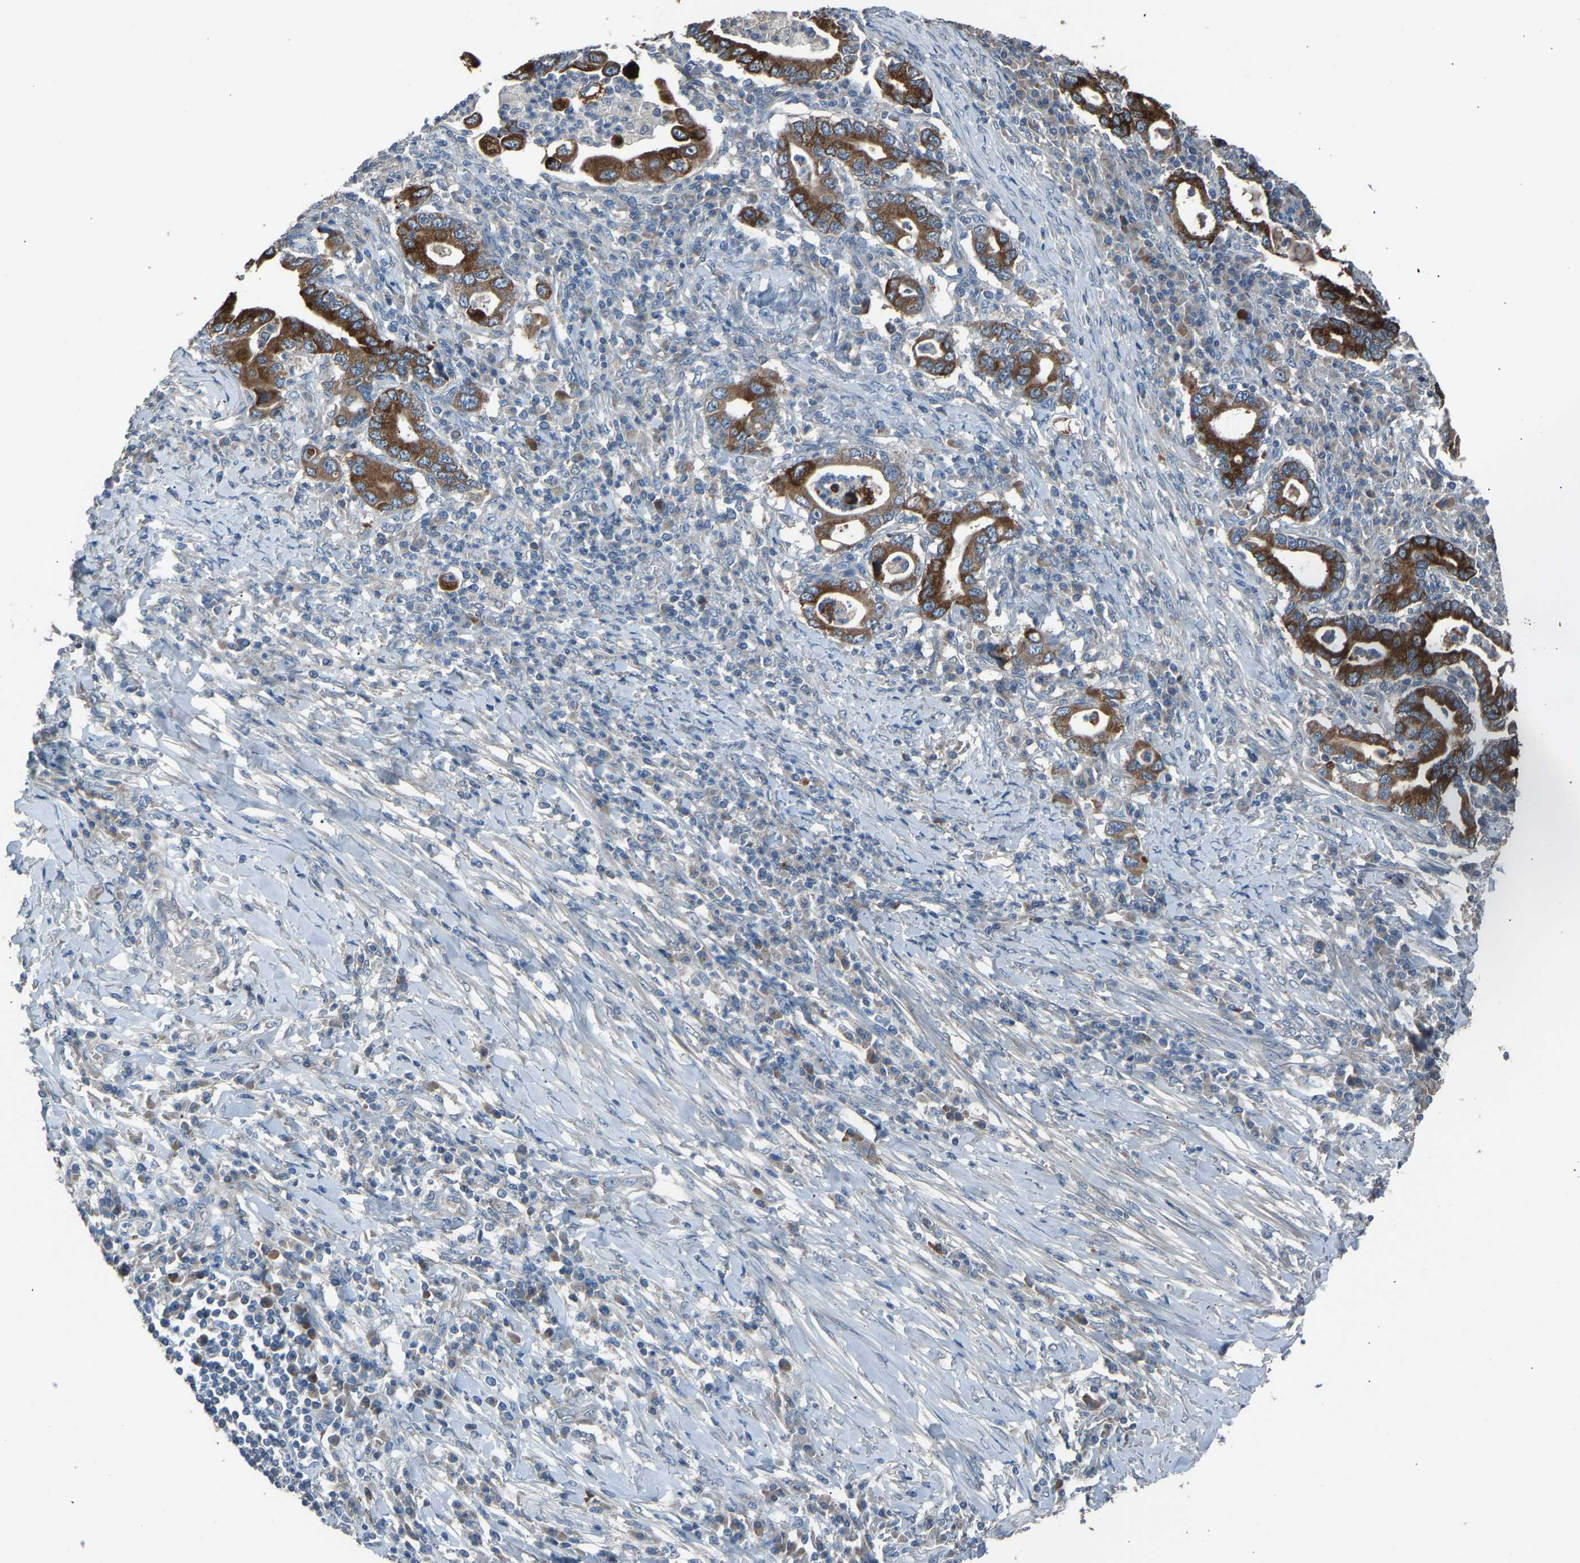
{"staining": {"intensity": "strong", "quantity": ">75%", "location": "cytoplasmic/membranous"}, "tissue": "stomach cancer", "cell_type": "Tumor cells", "image_type": "cancer", "snomed": [{"axis": "morphology", "description": "Normal tissue, NOS"}, {"axis": "morphology", "description": "Adenocarcinoma, NOS"}, {"axis": "topography", "description": "Esophagus"}, {"axis": "topography", "description": "Stomach, upper"}, {"axis": "topography", "description": "Peripheral nerve tissue"}], "caption": "High-power microscopy captured an IHC photomicrograph of stomach cancer (adenocarcinoma), revealing strong cytoplasmic/membranous positivity in approximately >75% of tumor cells.", "gene": "TGFBR3", "patient": {"sex": "male", "age": 62}}